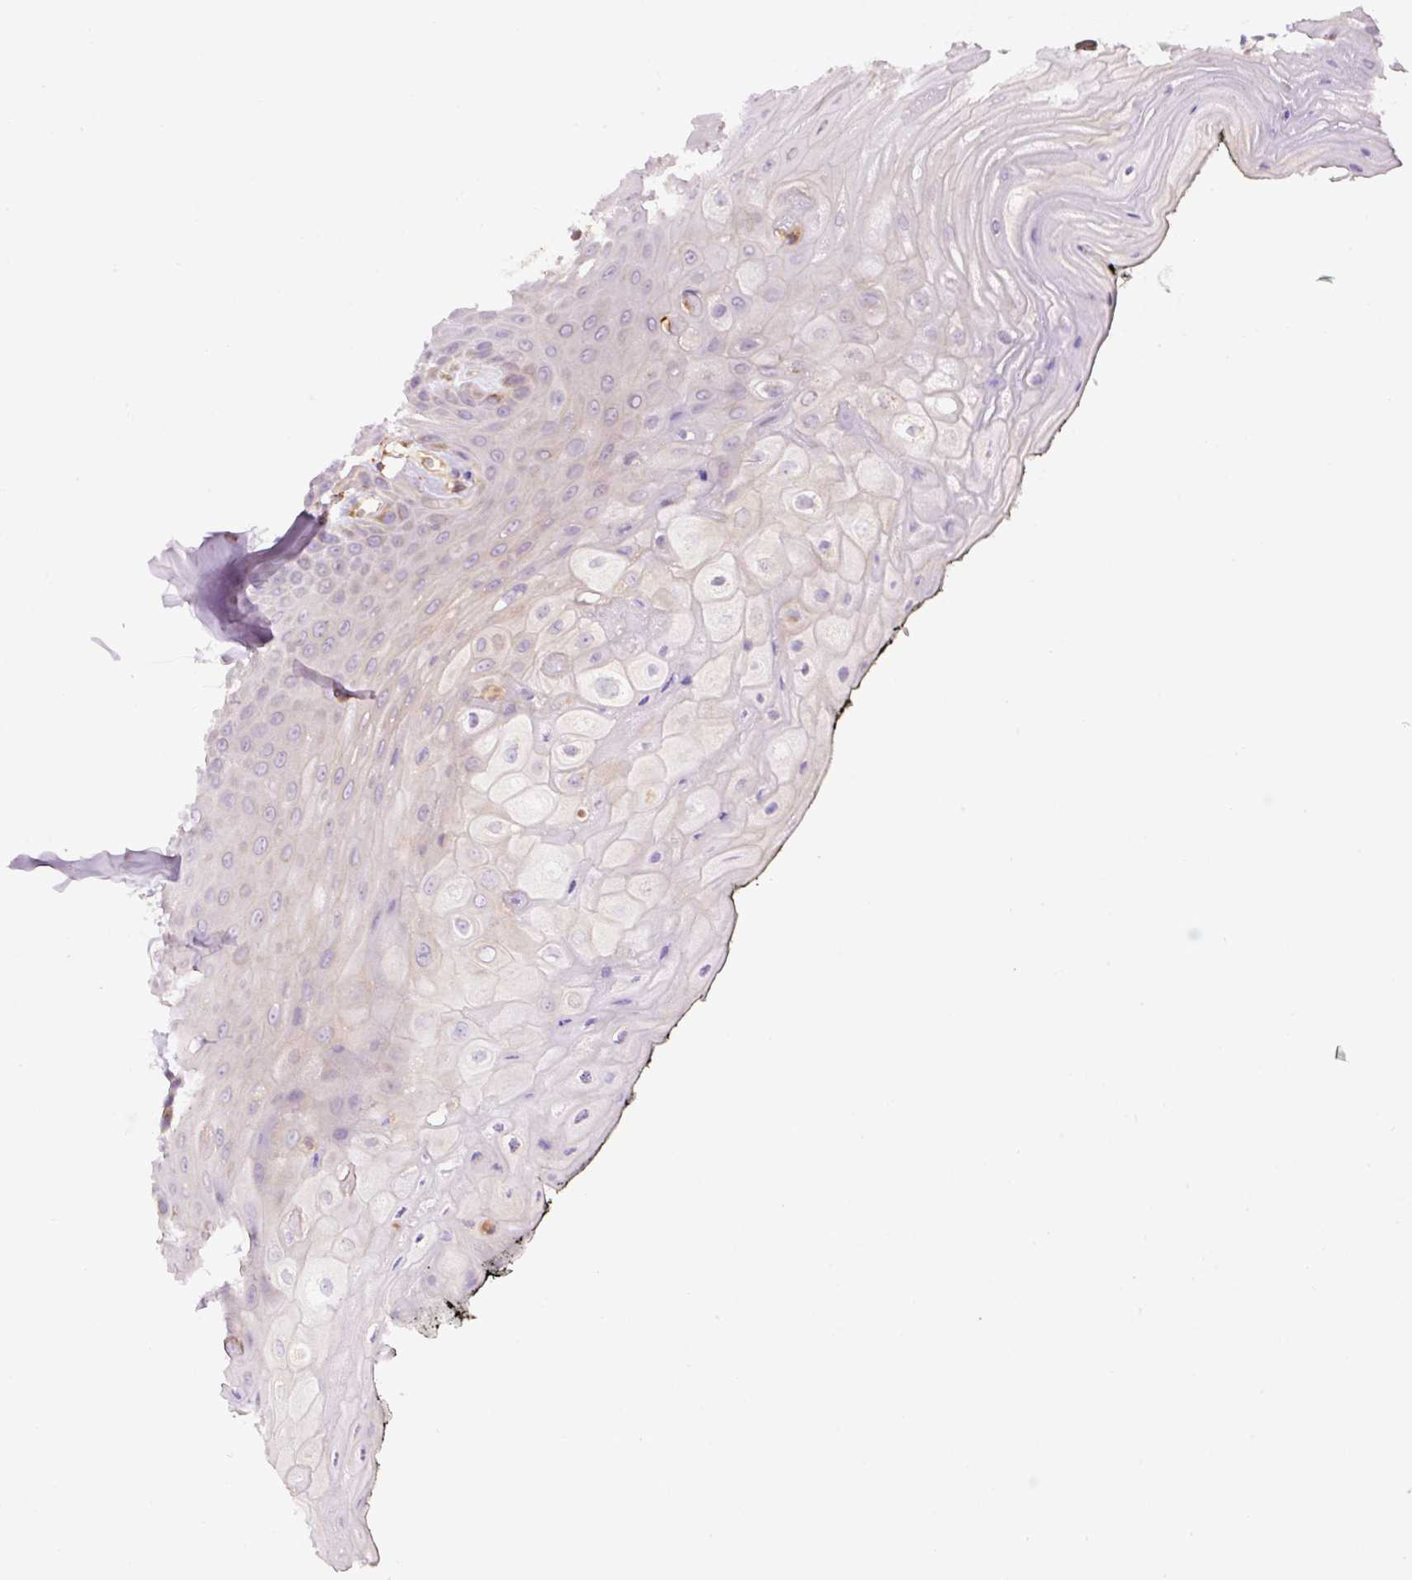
{"staining": {"intensity": "negative", "quantity": "none", "location": "none"}, "tissue": "oral mucosa", "cell_type": "Squamous epithelial cells", "image_type": "normal", "snomed": [{"axis": "morphology", "description": "Normal tissue, NOS"}, {"axis": "topography", "description": "Oral tissue"}, {"axis": "topography", "description": "Tounge, NOS"}], "caption": "This image is of benign oral mucosa stained with IHC to label a protein in brown with the nuclei are counter-stained blue. There is no staining in squamous epithelial cells.", "gene": "PCK2", "patient": {"sex": "female", "age": 59}}